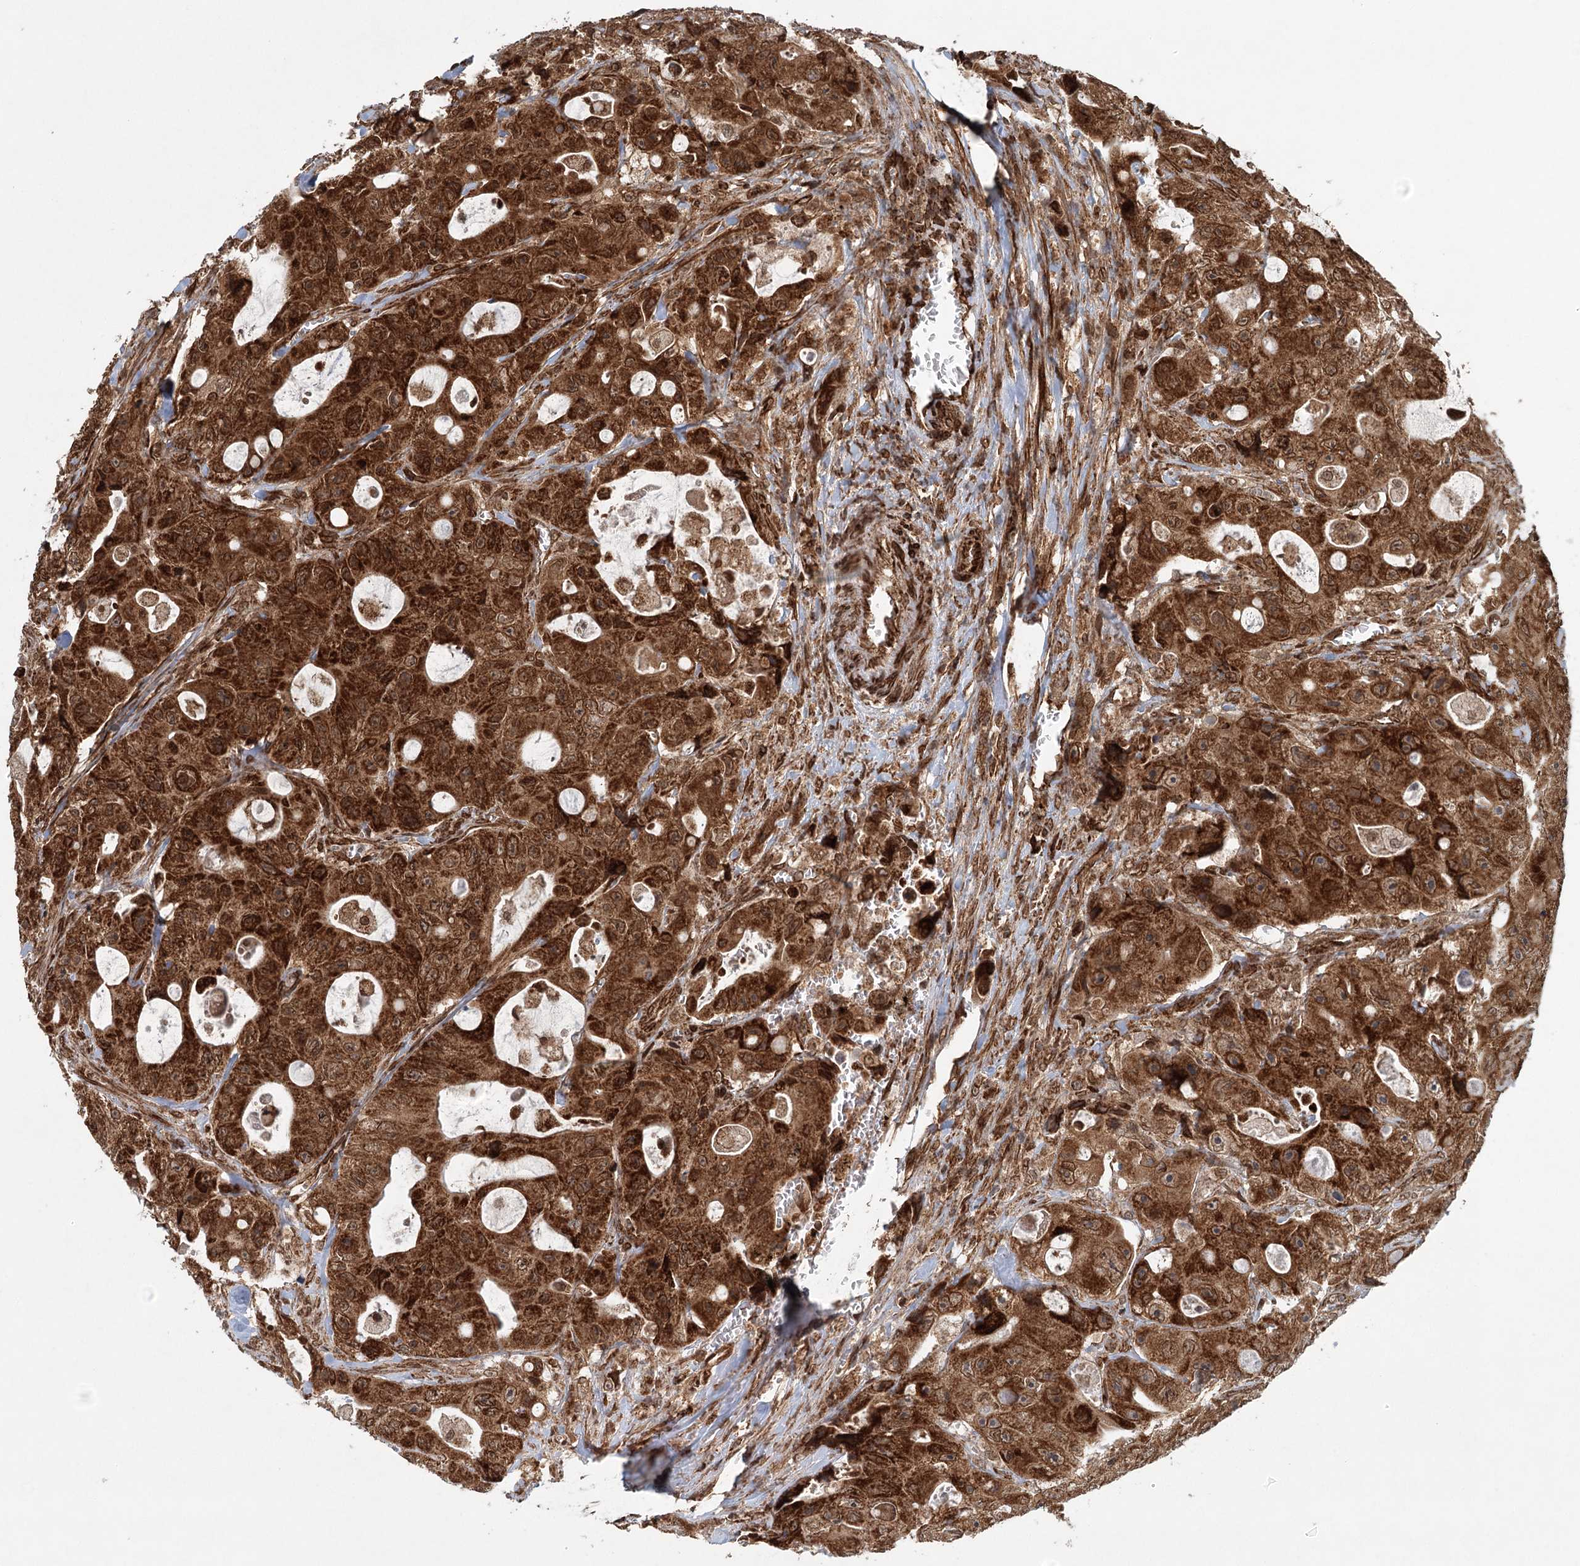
{"staining": {"intensity": "strong", "quantity": ">75%", "location": "cytoplasmic/membranous"}, "tissue": "colorectal cancer", "cell_type": "Tumor cells", "image_type": "cancer", "snomed": [{"axis": "morphology", "description": "Adenocarcinoma, NOS"}, {"axis": "topography", "description": "Colon"}], "caption": "IHC (DAB (3,3'-diaminobenzidine)) staining of human colorectal cancer displays strong cytoplasmic/membranous protein positivity in about >75% of tumor cells.", "gene": "BCKDHA", "patient": {"sex": "female", "age": 46}}